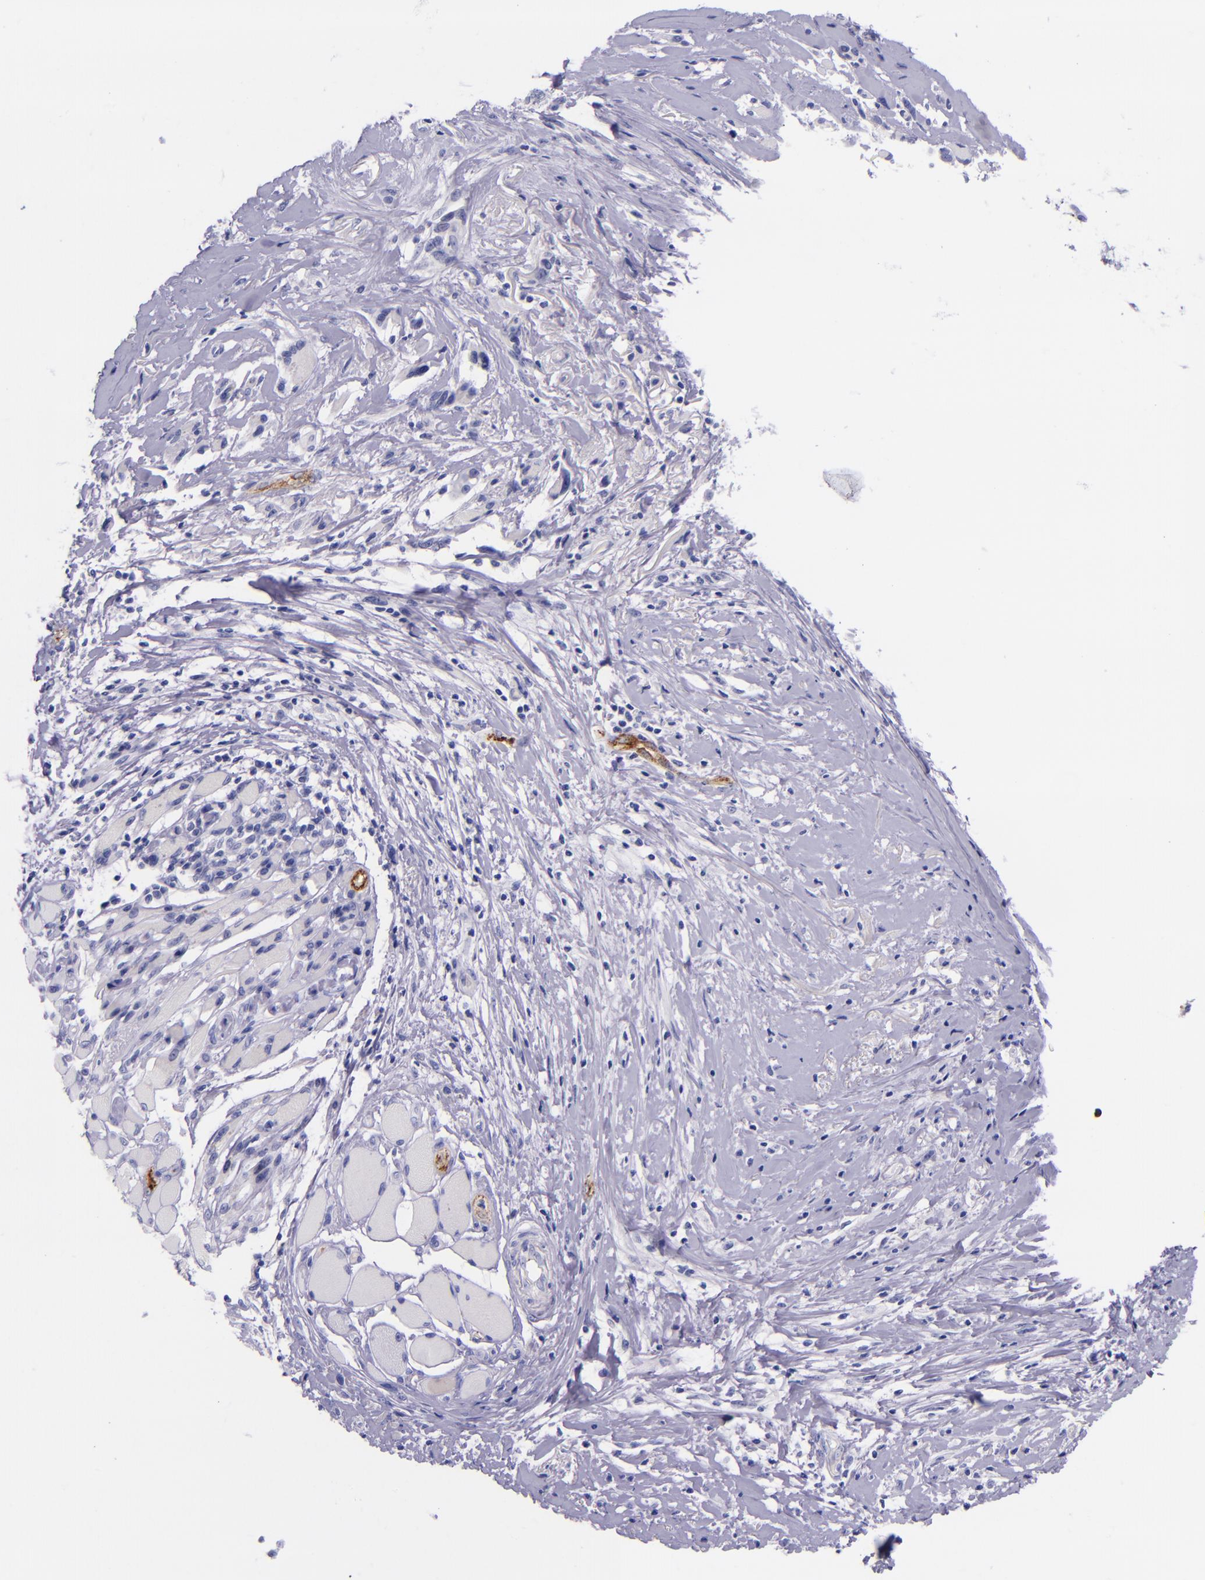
{"staining": {"intensity": "negative", "quantity": "none", "location": "none"}, "tissue": "melanoma", "cell_type": "Tumor cells", "image_type": "cancer", "snomed": [{"axis": "morphology", "description": "Malignant melanoma, NOS"}, {"axis": "topography", "description": "Skin"}], "caption": "IHC of human malignant melanoma demonstrates no expression in tumor cells.", "gene": "SELE", "patient": {"sex": "male", "age": 91}}